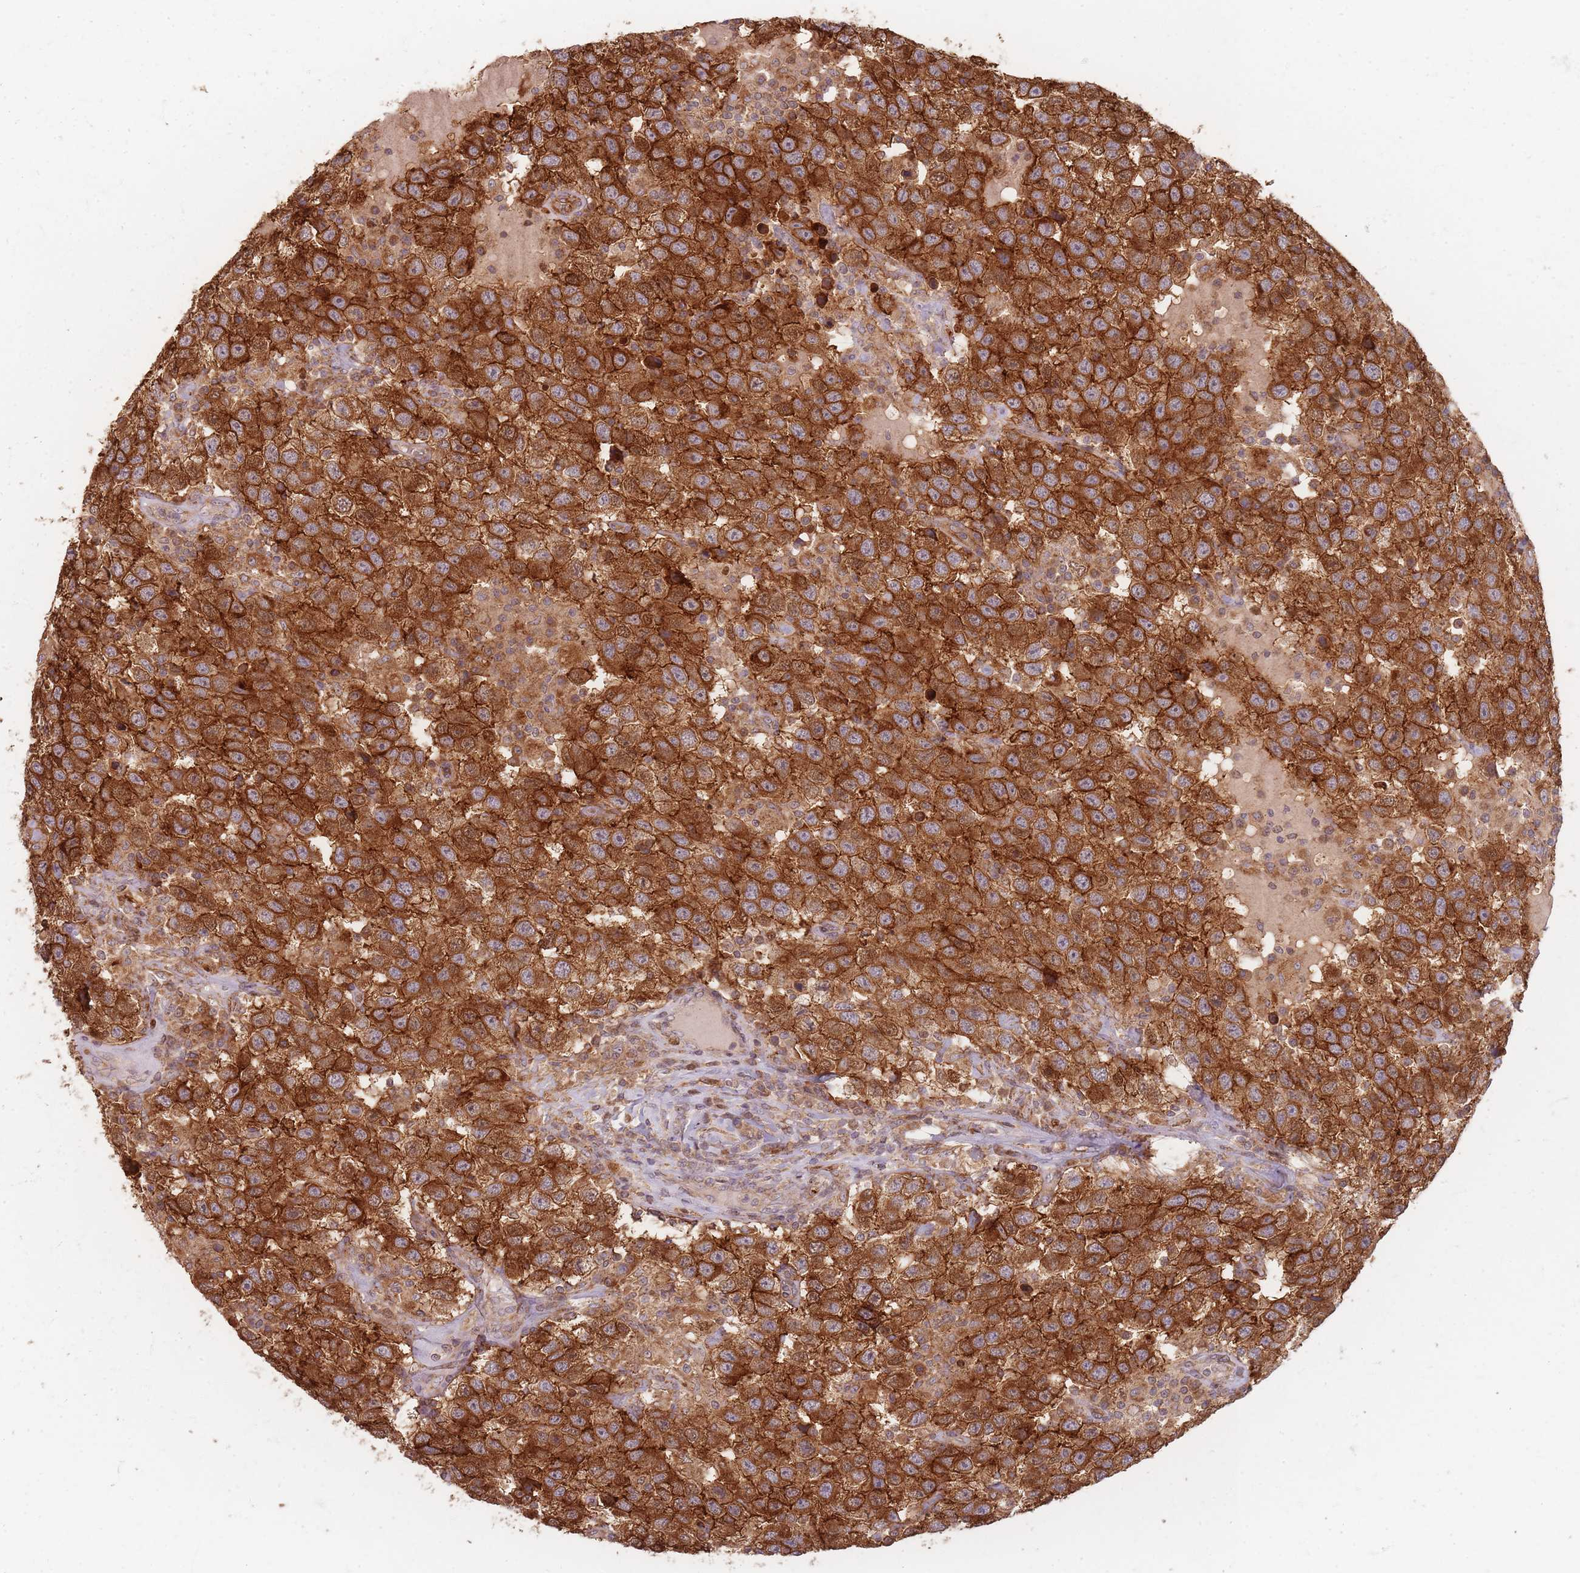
{"staining": {"intensity": "strong", "quantity": ">75%", "location": "cytoplasmic/membranous"}, "tissue": "testis cancer", "cell_type": "Tumor cells", "image_type": "cancer", "snomed": [{"axis": "morphology", "description": "Seminoma, NOS"}, {"axis": "topography", "description": "Testis"}], "caption": "A micrograph showing strong cytoplasmic/membranous expression in about >75% of tumor cells in testis cancer (seminoma), as visualized by brown immunohistochemical staining.", "gene": "MRPS6", "patient": {"sex": "male", "age": 41}}